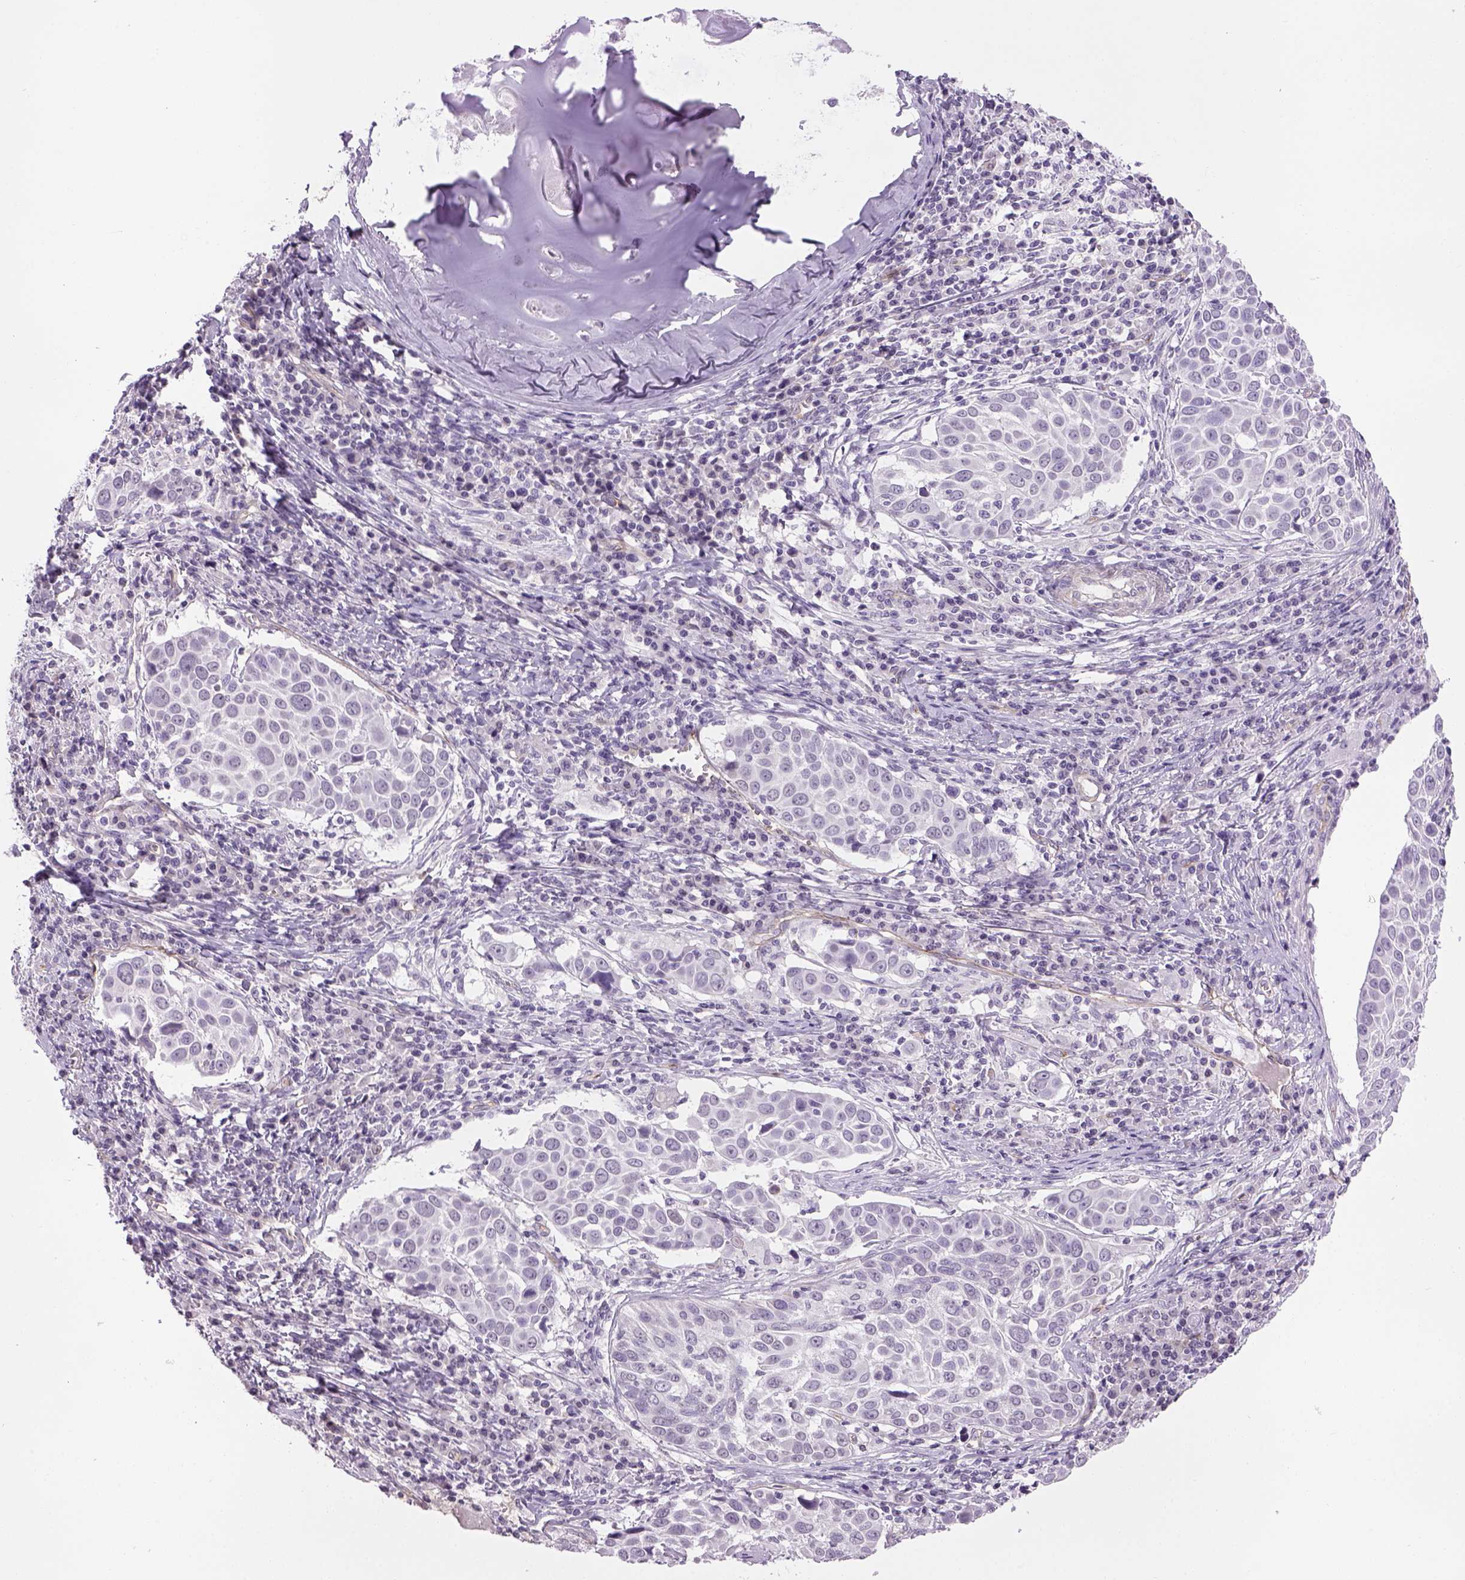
{"staining": {"intensity": "negative", "quantity": "none", "location": "none"}, "tissue": "lung cancer", "cell_type": "Tumor cells", "image_type": "cancer", "snomed": [{"axis": "morphology", "description": "Squamous cell carcinoma, NOS"}, {"axis": "topography", "description": "Lung"}], "caption": "This is an immunohistochemistry (IHC) image of human lung squamous cell carcinoma. There is no staining in tumor cells.", "gene": "PRRT1", "patient": {"sex": "male", "age": 57}}